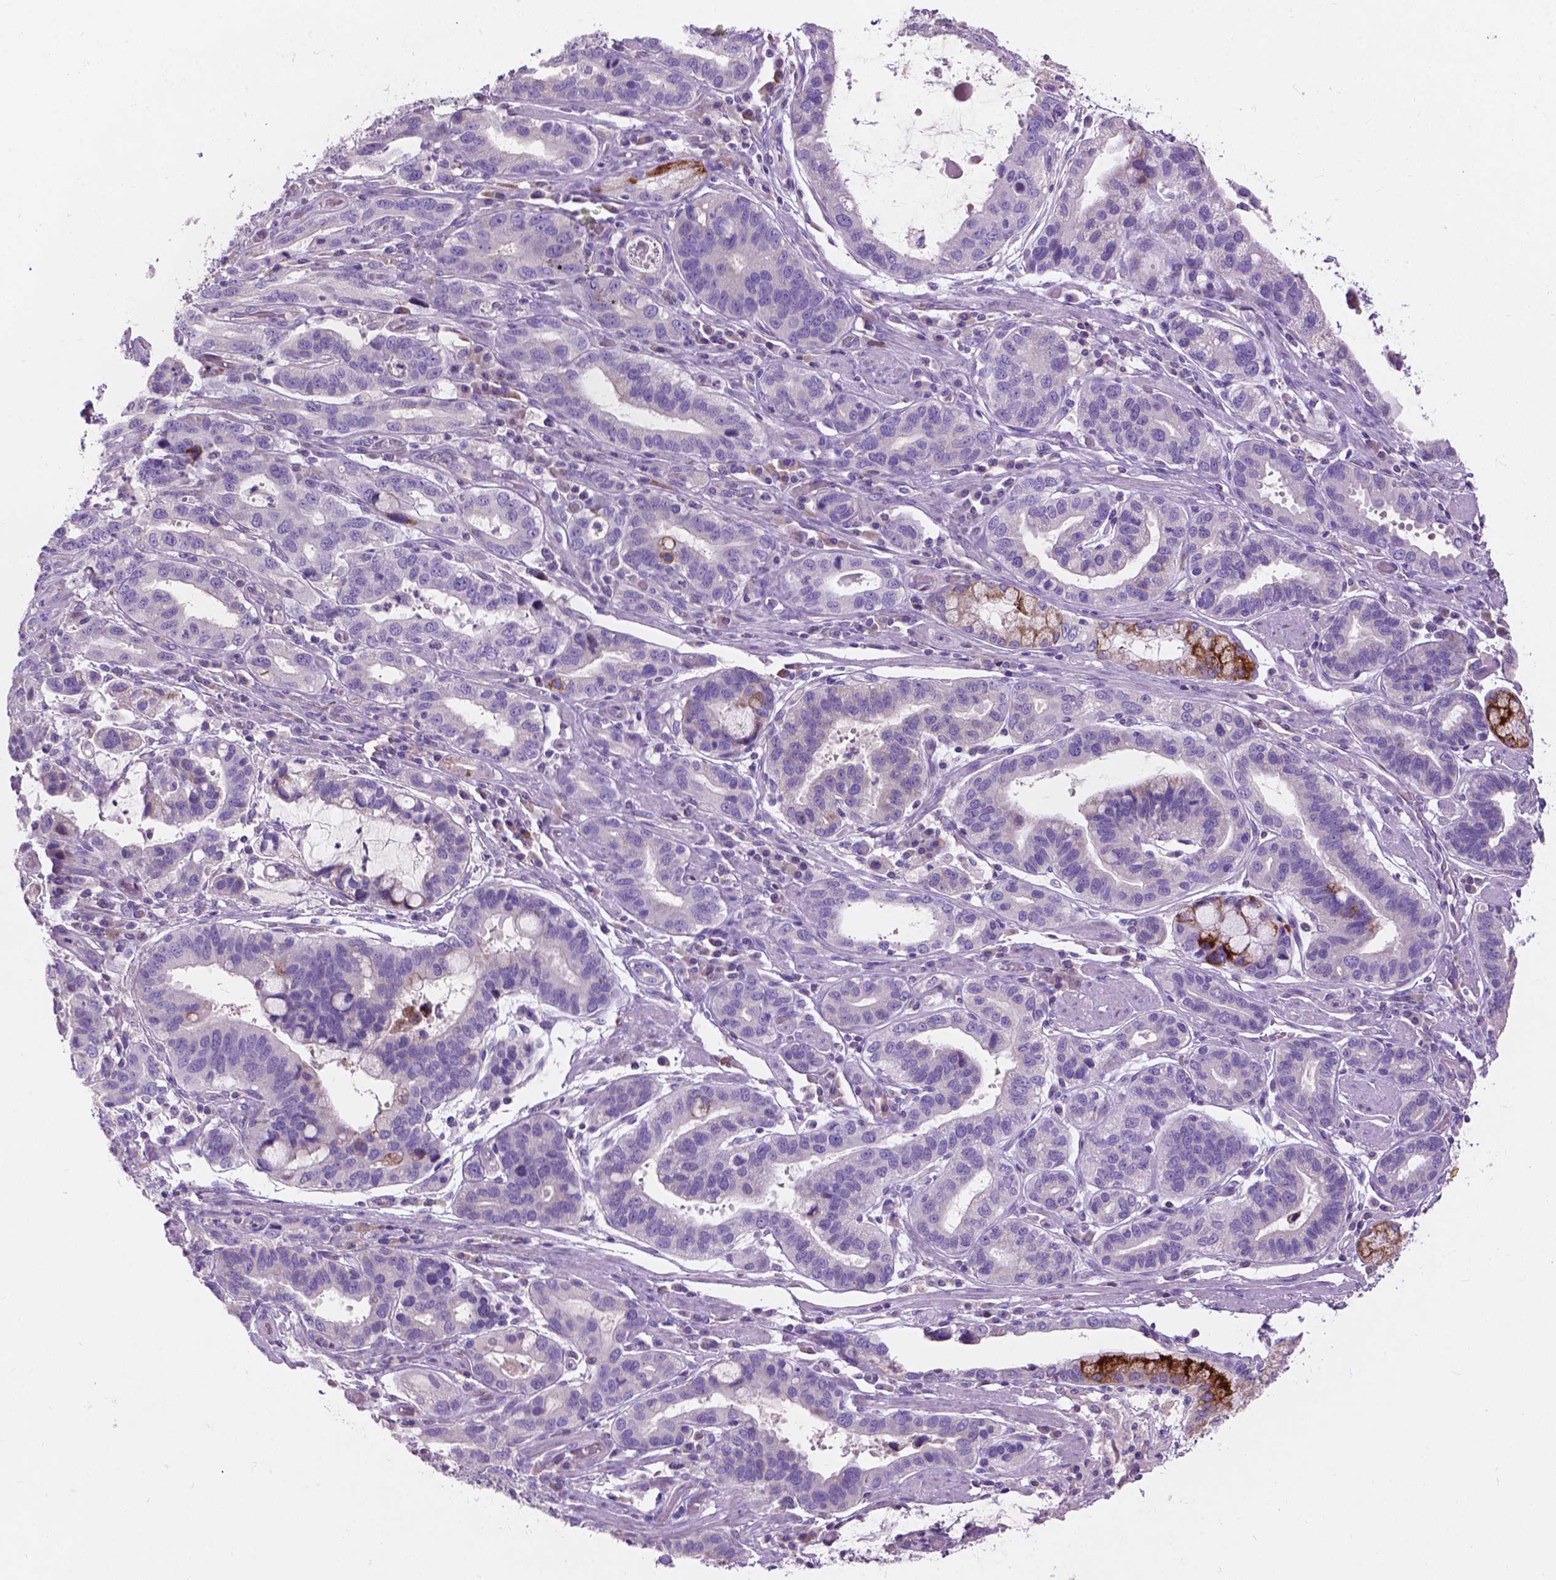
{"staining": {"intensity": "moderate", "quantity": "<25%", "location": "cytoplasmic/membranous"}, "tissue": "stomach cancer", "cell_type": "Tumor cells", "image_type": "cancer", "snomed": [{"axis": "morphology", "description": "Adenocarcinoma, NOS"}, {"axis": "topography", "description": "Stomach, lower"}], "caption": "This micrograph shows stomach adenocarcinoma stained with immunohistochemistry (IHC) to label a protein in brown. The cytoplasmic/membranous of tumor cells show moderate positivity for the protein. Nuclei are counter-stained blue.", "gene": "NOXO1", "patient": {"sex": "female", "age": 76}}